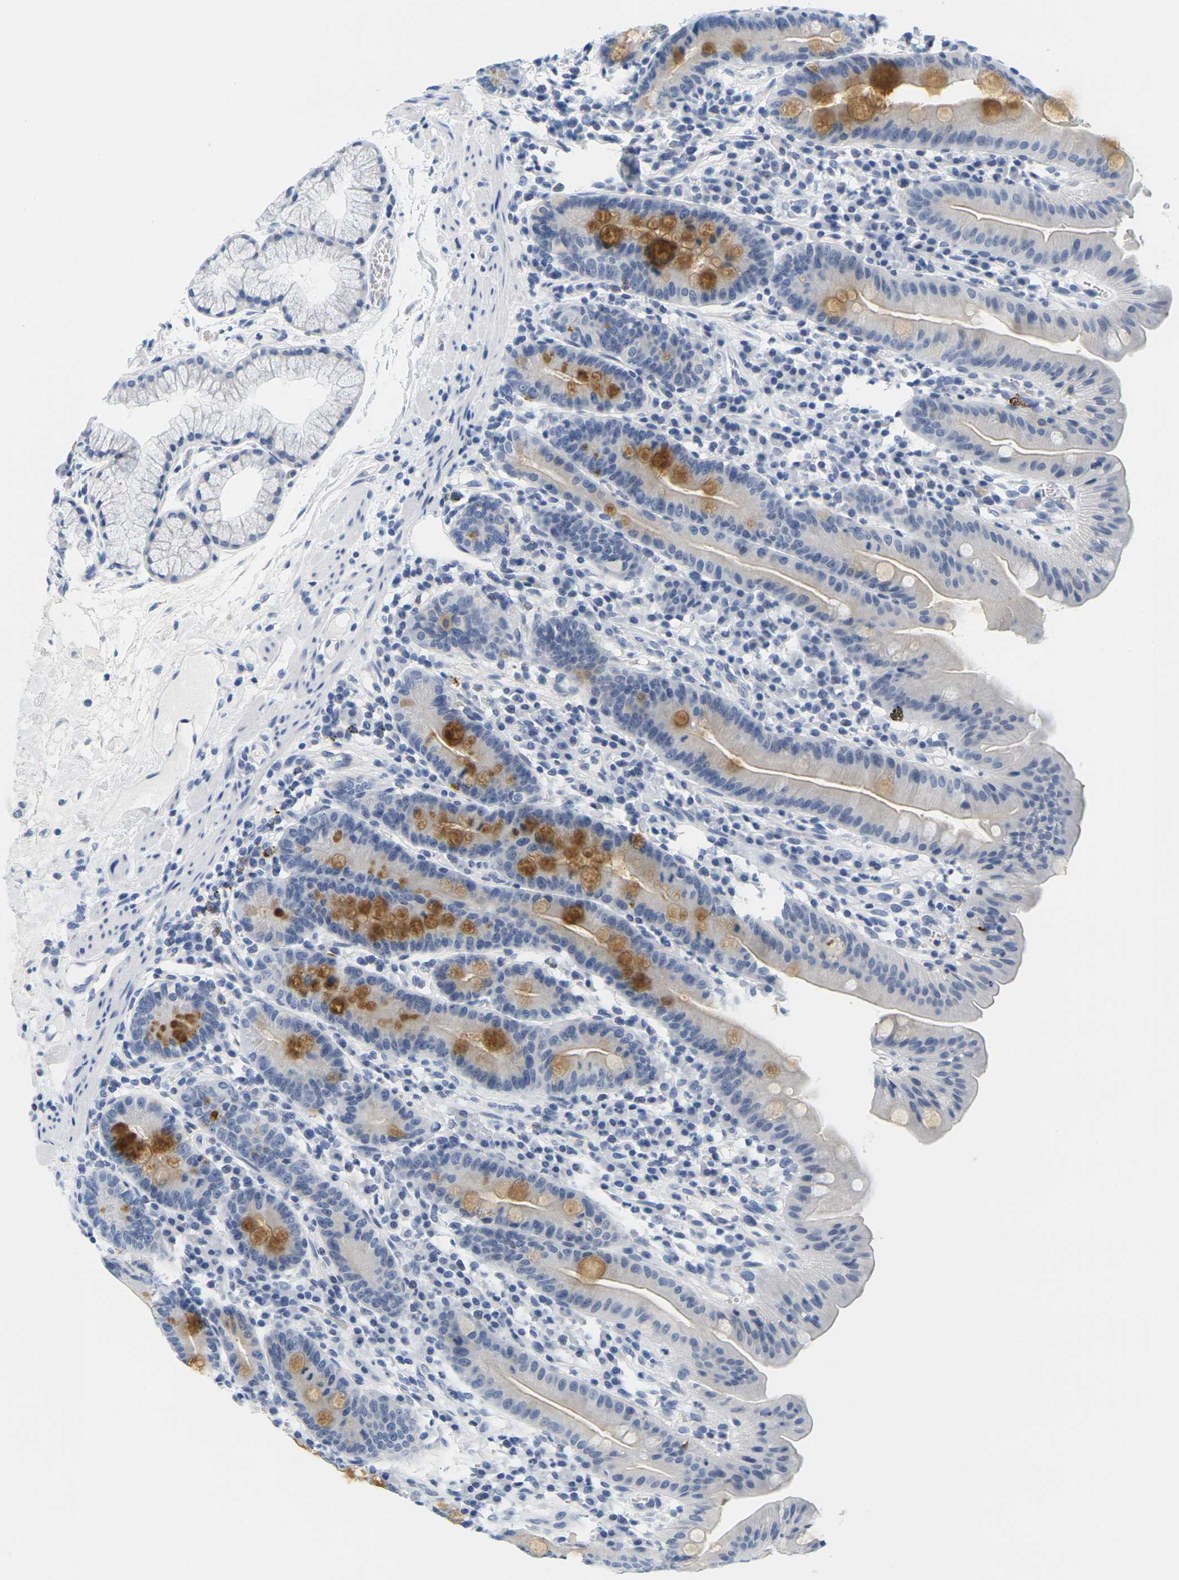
{"staining": {"intensity": "strong", "quantity": "25%-75%", "location": "cytoplasmic/membranous"}, "tissue": "duodenum", "cell_type": "Glandular cells", "image_type": "normal", "snomed": [{"axis": "morphology", "description": "Normal tissue, NOS"}, {"axis": "topography", "description": "Duodenum"}], "caption": "A brown stain highlights strong cytoplasmic/membranous expression of a protein in glandular cells of normal duodenum. (IHC, brightfield microscopy, high magnification).", "gene": "HLA", "patient": {"sex": "male", "age": 50}}